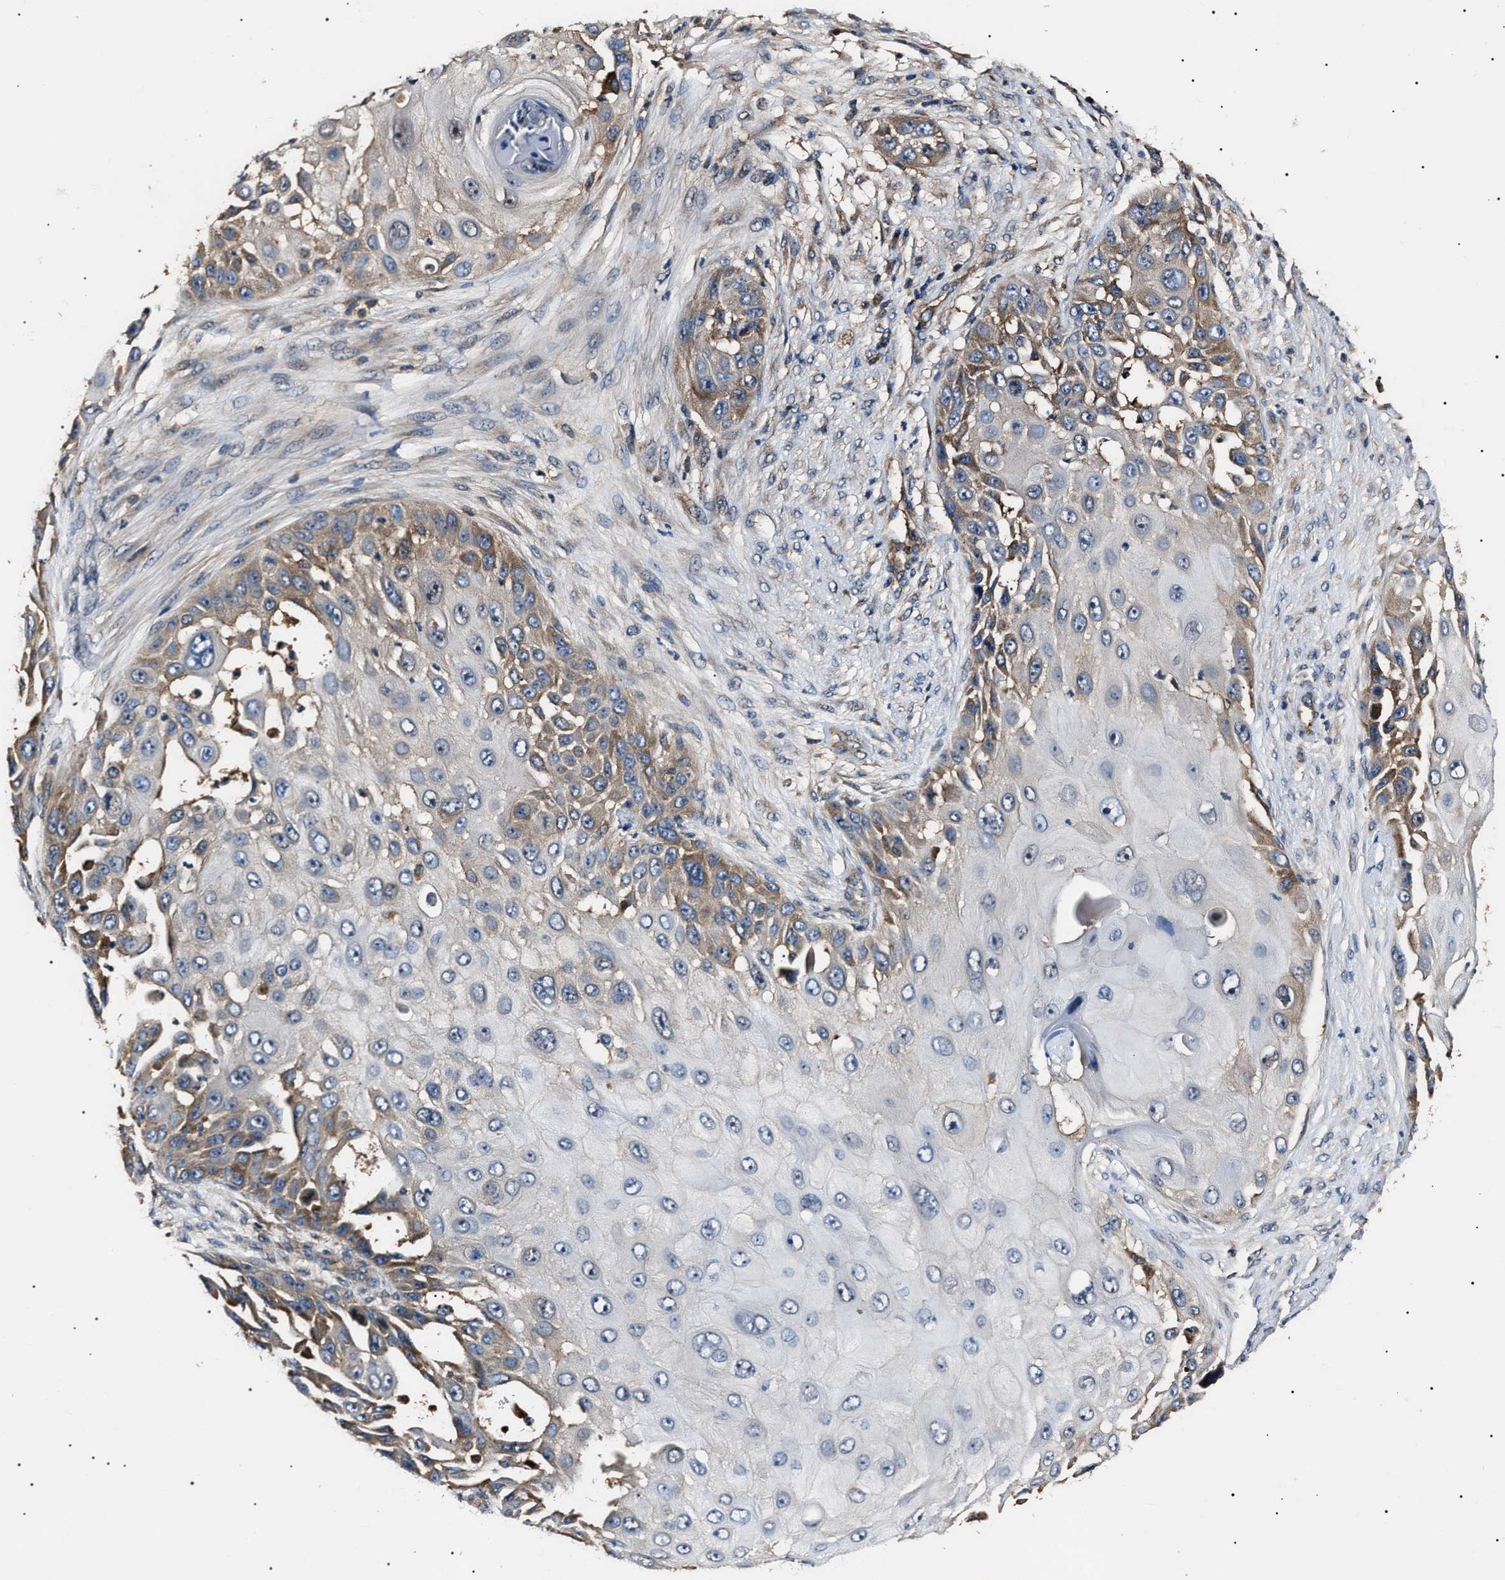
{"staining": {"intensity": "moderate", "quantity": "<25%", "location": "cytoplasmic/membranous"}, "tissue": "skin cancer", "cell_type": "Tumor cells", "image_type": "cancer", "snomed": [{"axis": "morphology", "description": "Squamous cell carcinoma, NOS"}, {"axis": "topography", "description": "Skin"}], "caption": "Brown immunohistochemical staining in human squamous cell carcinoma (skin) exhibits moderate cytoplasmic/membranous expression in approximately <25% of tumor cells.", "gene": "CCT8", "patient": {"sex": "female", "age": 44}}